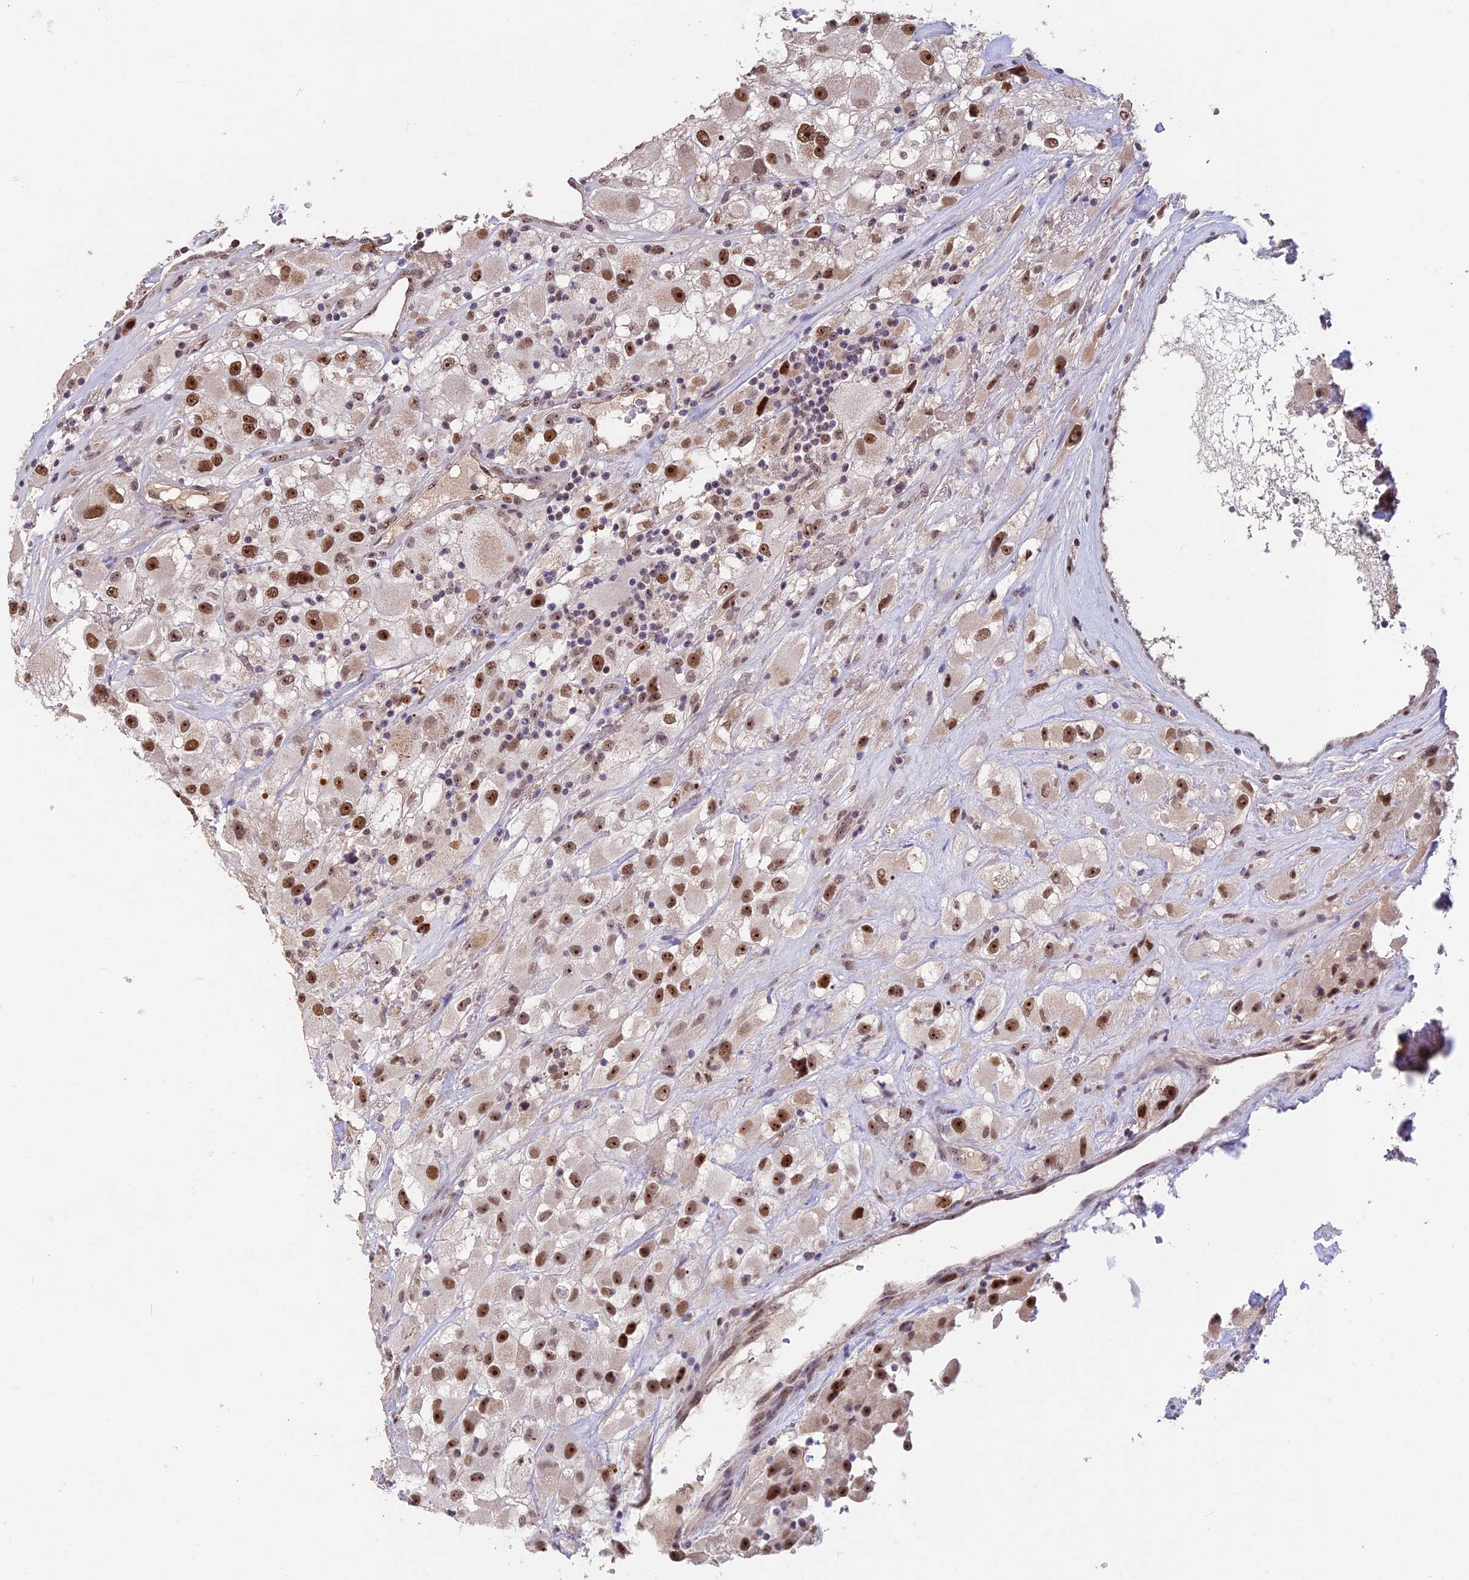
{"staining": {"intensity": "strong", "quantity": ">75%", "location": "nuclear"}, "tissue": "renal cancer", "cell_type": "Tumor cells", "image_type": "cancer", "snomed": [{"axis": "morphology", "description": "Adenocarcinoma, NOS"}, {"axis": "topography", "description": "Kidney"}], "caption": "The micrograph shows a brown stain indicating the presence of a protein in the nuclear of tumor cells in adenocarcinoma (renal).", "gene": "POLR1G", "patient": {"sex": "female", "age": 52}}